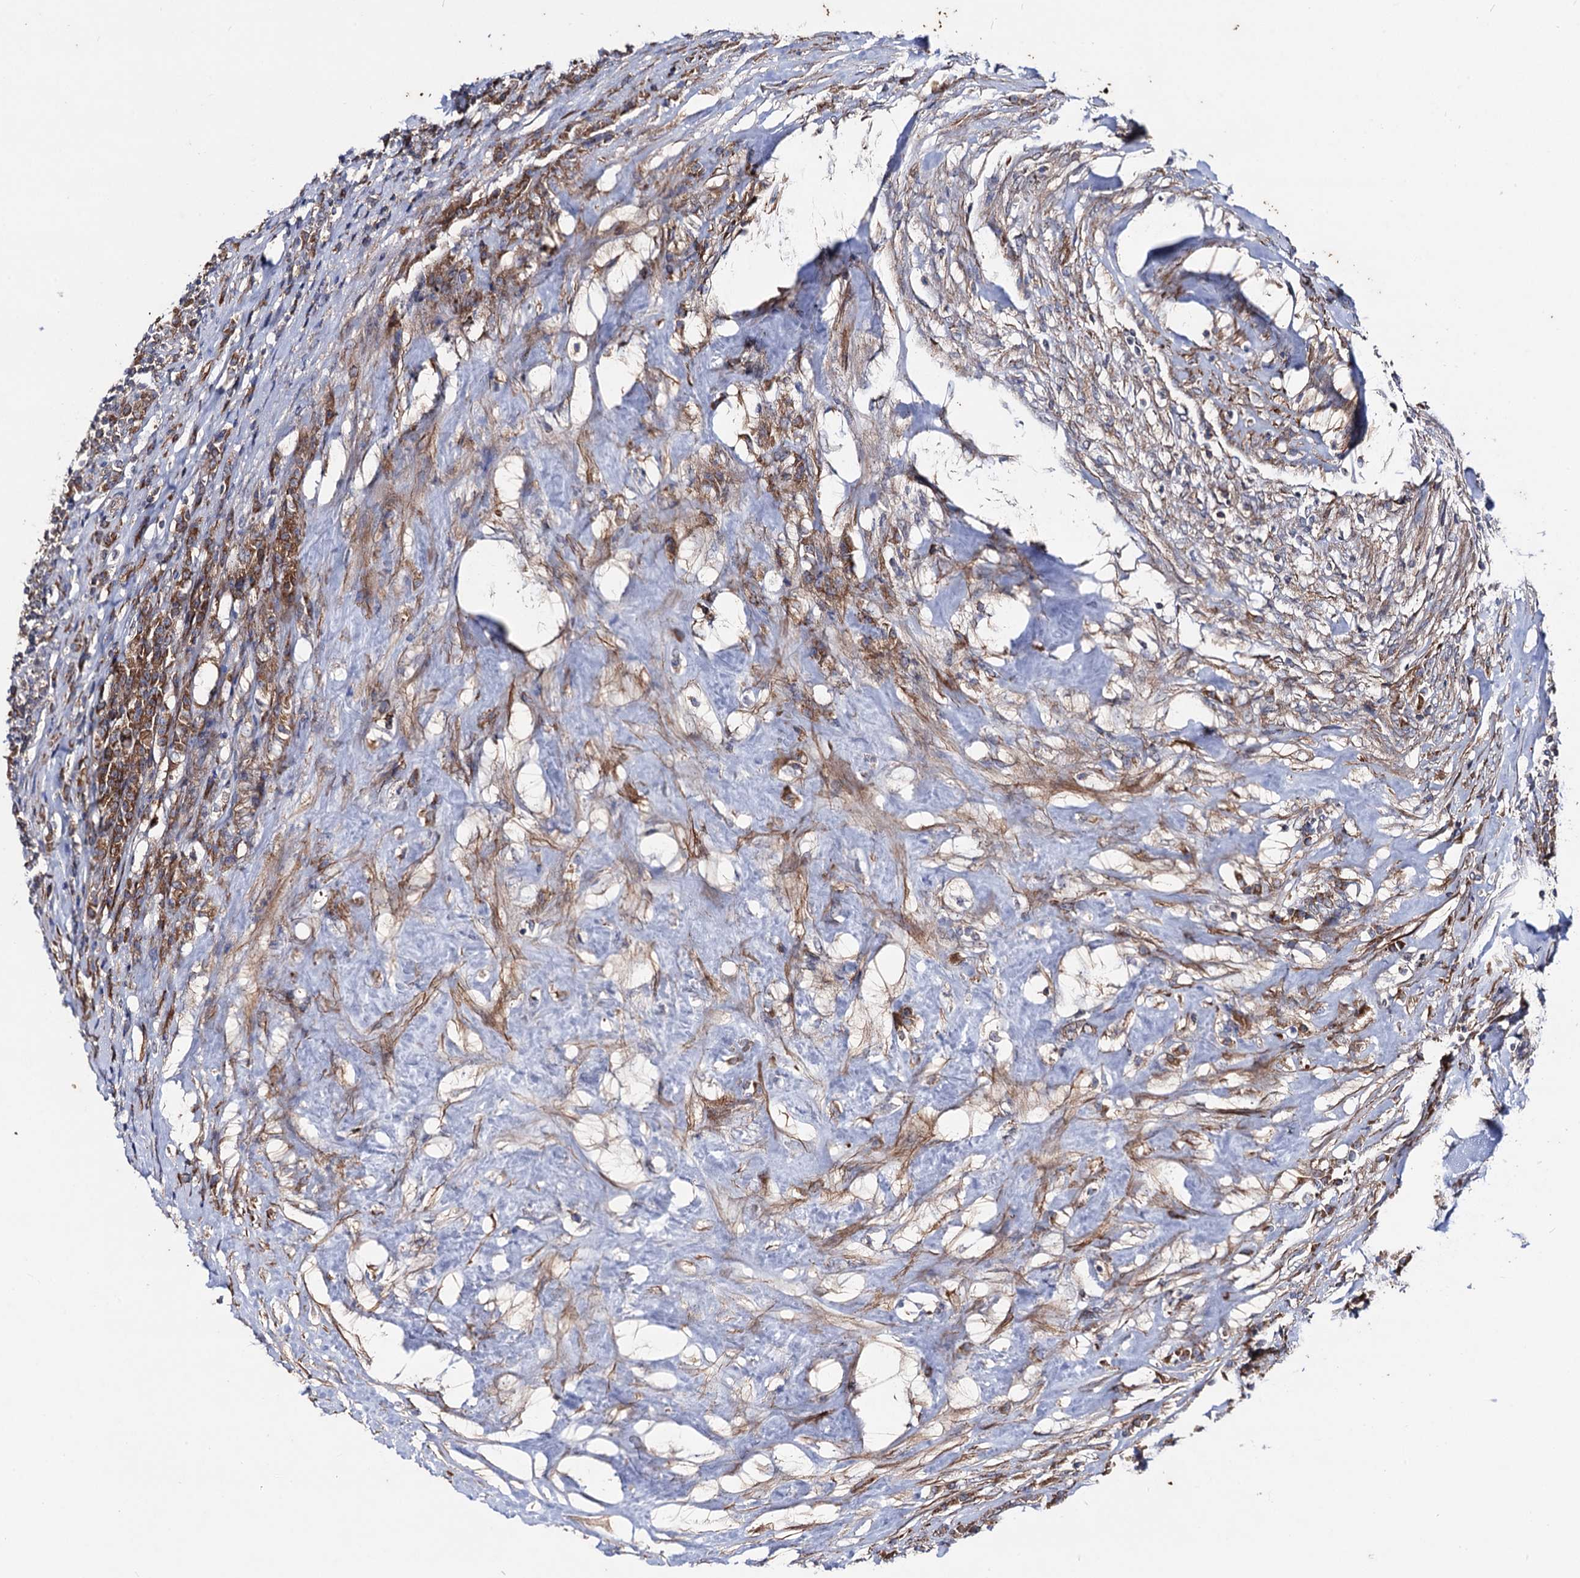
{"staining": {"intensity": "moderate", "quantity": ">75%", "location": "cytoplasmic/membranous"}, "tissue": "colorectal cancer", "cell_type": "Tumor cells", "image_type": "cancer", "snomed": [{"axis": "morphology", "description": "Adenocarcinoma, NOS"}, {"axis": "topography", "description": "Colon"}], "caption": "A brown stain shows moderate cytoplasmic/membranous positivity of a protein in human colorectal cancer tumor cells.", "gene": "DYDC1", "patient": {"sex": "male", "age": 83}}